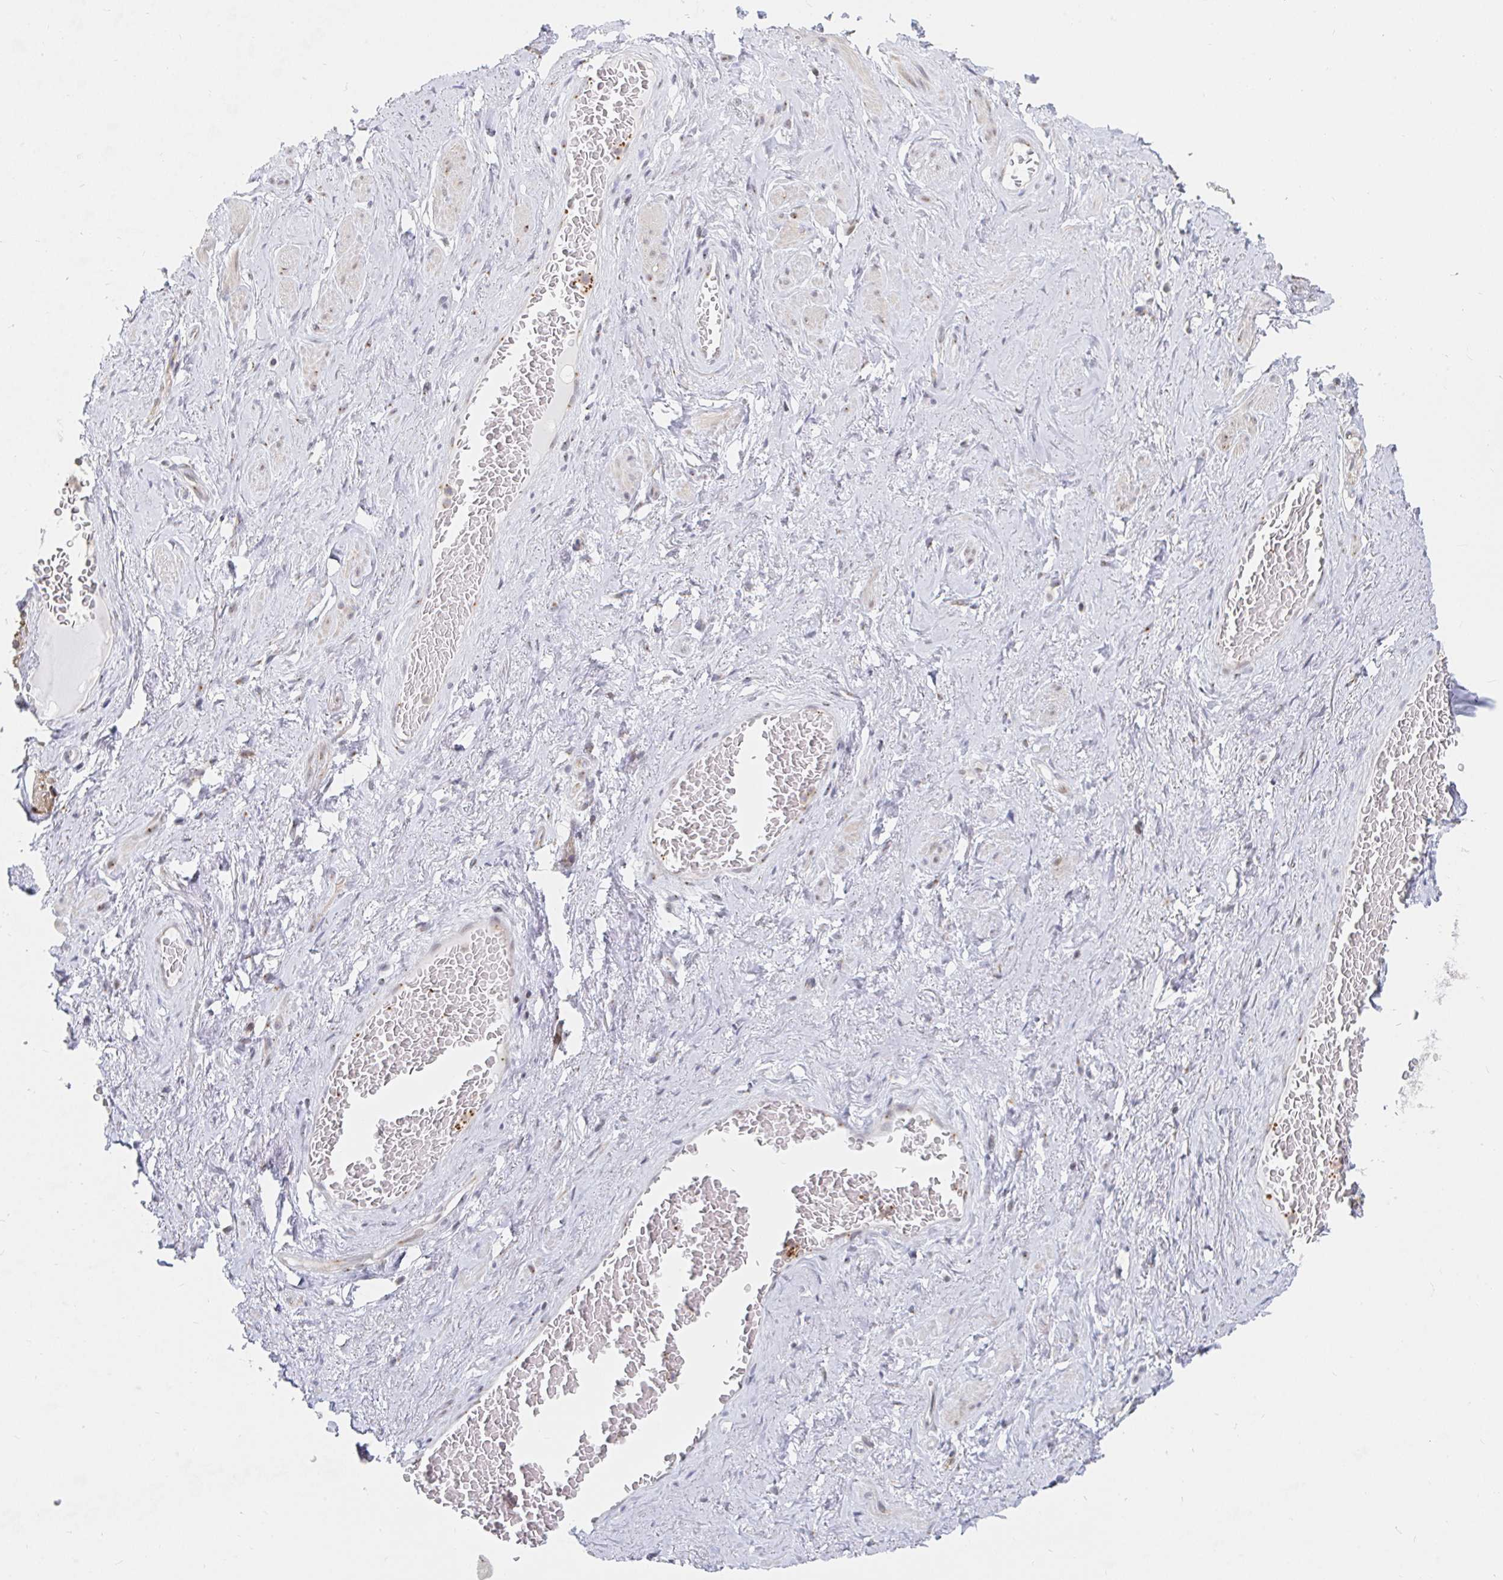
{"staining": {"intensity": "negative", "quantity": "none", "location": "none"}, "tissue": "soft tissue", "cell_type": "Fibroblasts", "image_type": "normal", "snomed": [{"axis": "morphology", "description": "Normal tissue, NOS"}, {"axis": "topography", "description": "Vagina"}, {"axis": "topography", "description": "Peripheral nerve tissue"}], "caption": "This is an immunohistochemistry photomicrograph of benign soft tissue. There is no positivity in fibroblasts.", "gene": "CHD2", "patient": {"sex": "female", "age": 71}}